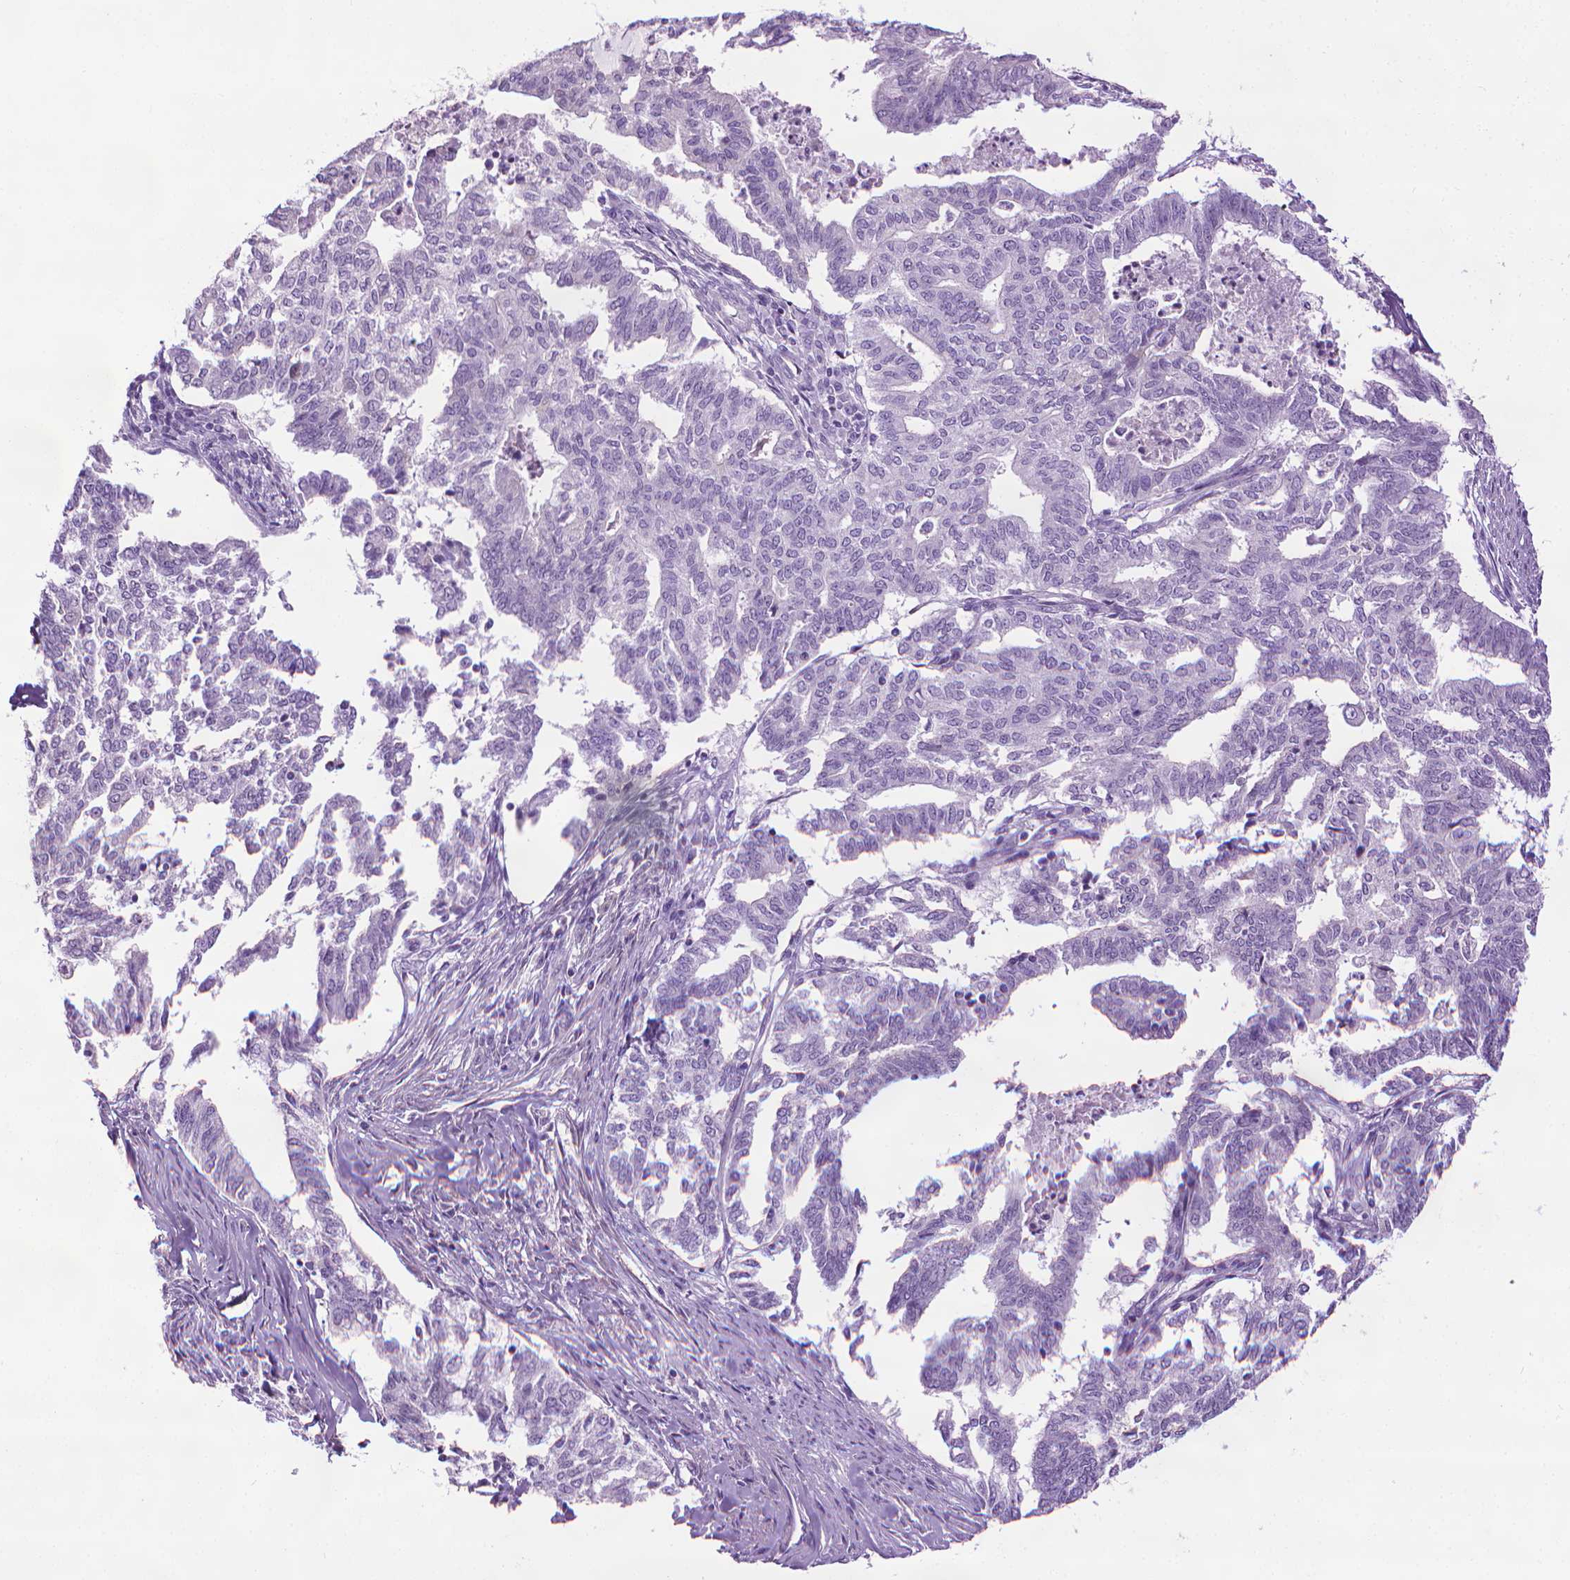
{"staining": {"intensity": "negative", "quantity": "none", "location": "none"}, "tissue": "endometrial cancer", "cell_type": "Tumor cells", "image_type": "cancer", "snomed": [{"axis": "morphology", "description": "Adenocarcinoma, NOS"}, {"axis": "topography", "description": "Endometrium"}], "caption": "Tumor cells are negative for protein expression in human endometrial cancer (adenocarcinoma). Nuclei are stained in blue.", "gene": "DNAI7", "patient": {"sex": "female", "age": 79}}